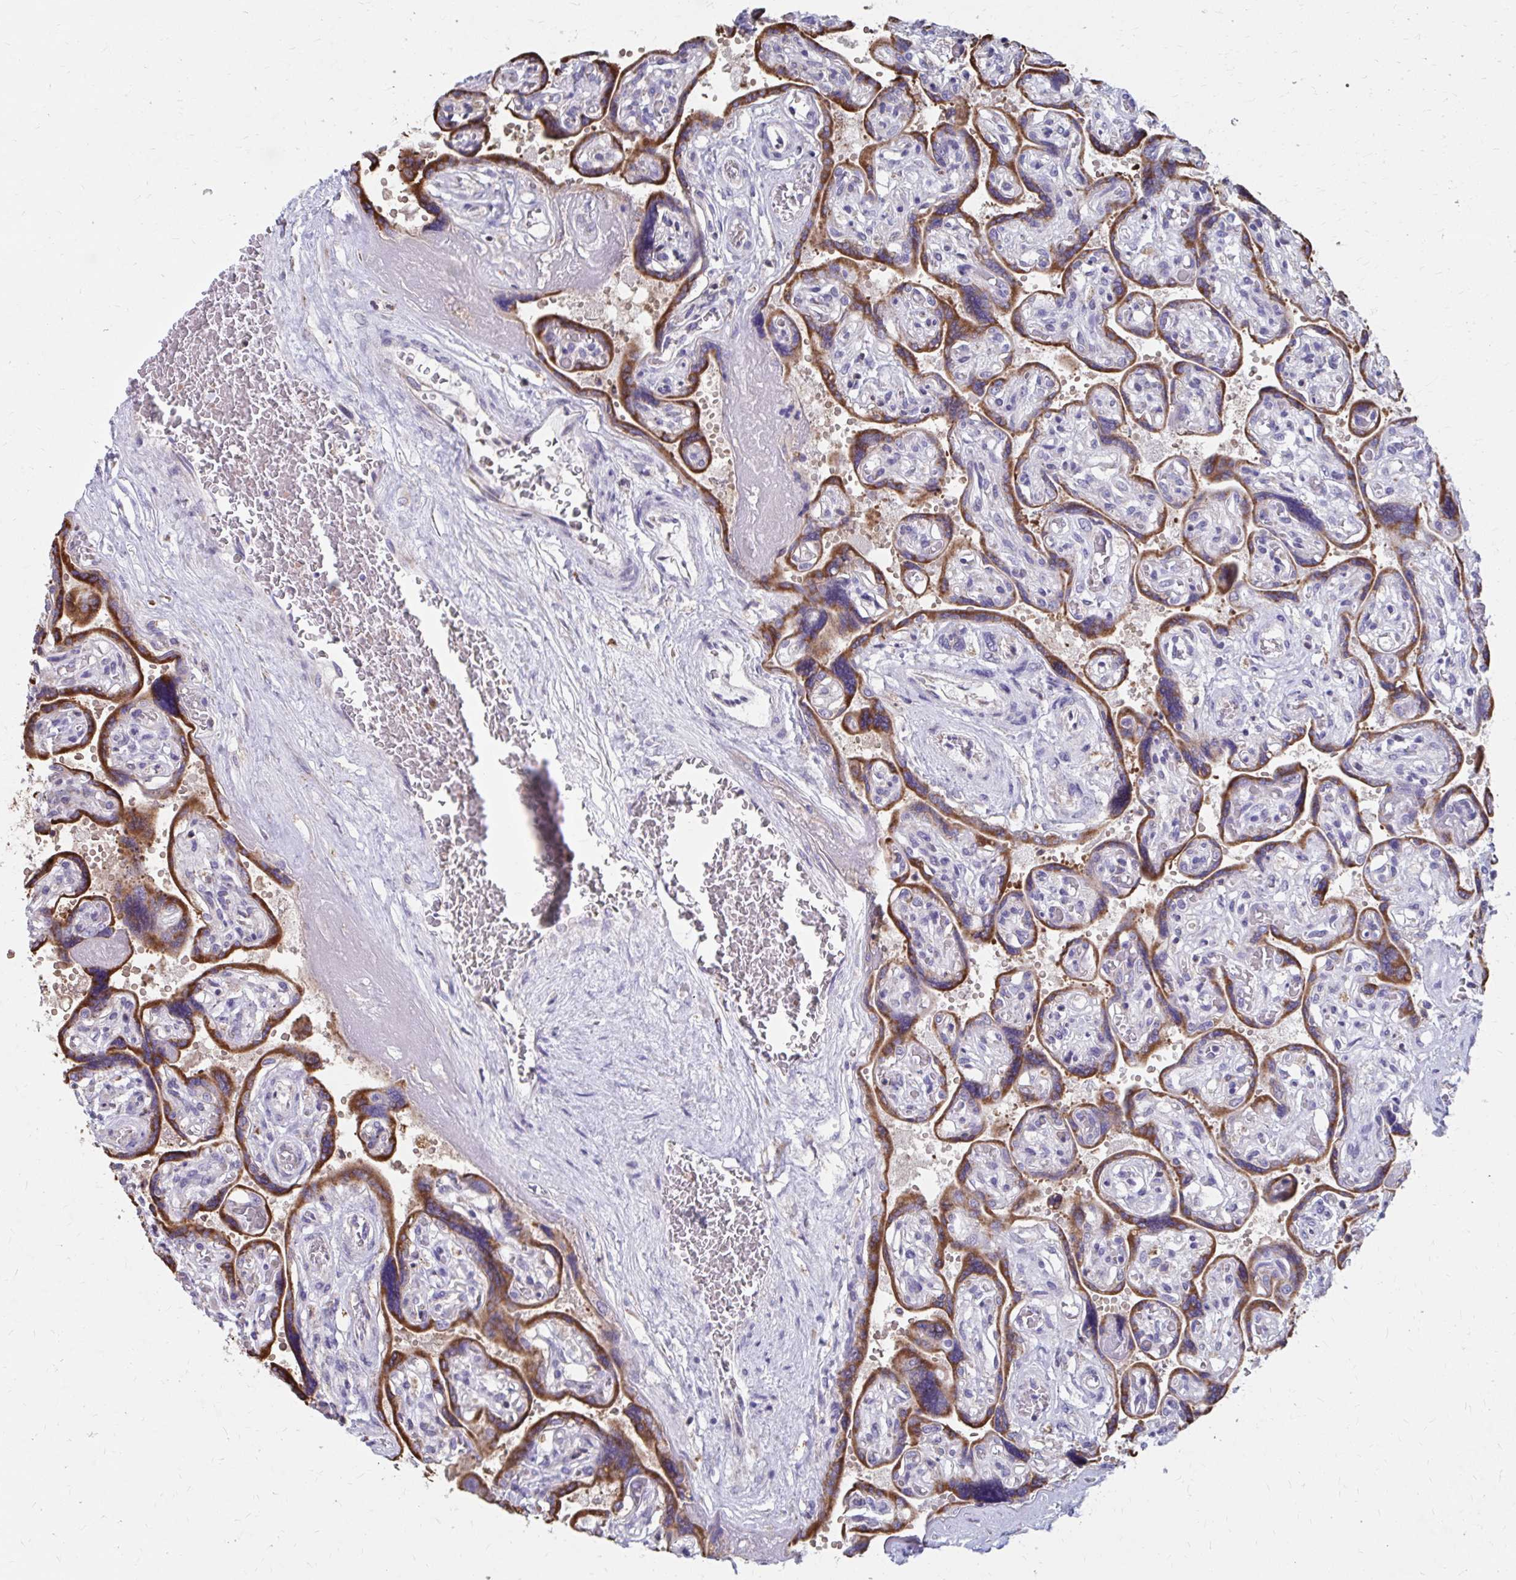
{"staining": {"intensity": "moderate", "quantity": ">75%", "location": "cytoplasmic/membranous"}, "tissue": "placenta", "cell_type": "Decidual cells", "image_type": "normal", "snomed": [{"axis": "morphology", "description": "Normal tissue, NOS"}, {"axis": "topography", "description": "Placenta"}], "caption": "Approximately >75% of decidual cells in benign human placenta demonstrate moderate cytoplasmic/membranous protein positivity as visualized by brown immunohistochemical staining.", "gene": "FKBP2", "patient": {"sex": "female", "age": 32}}